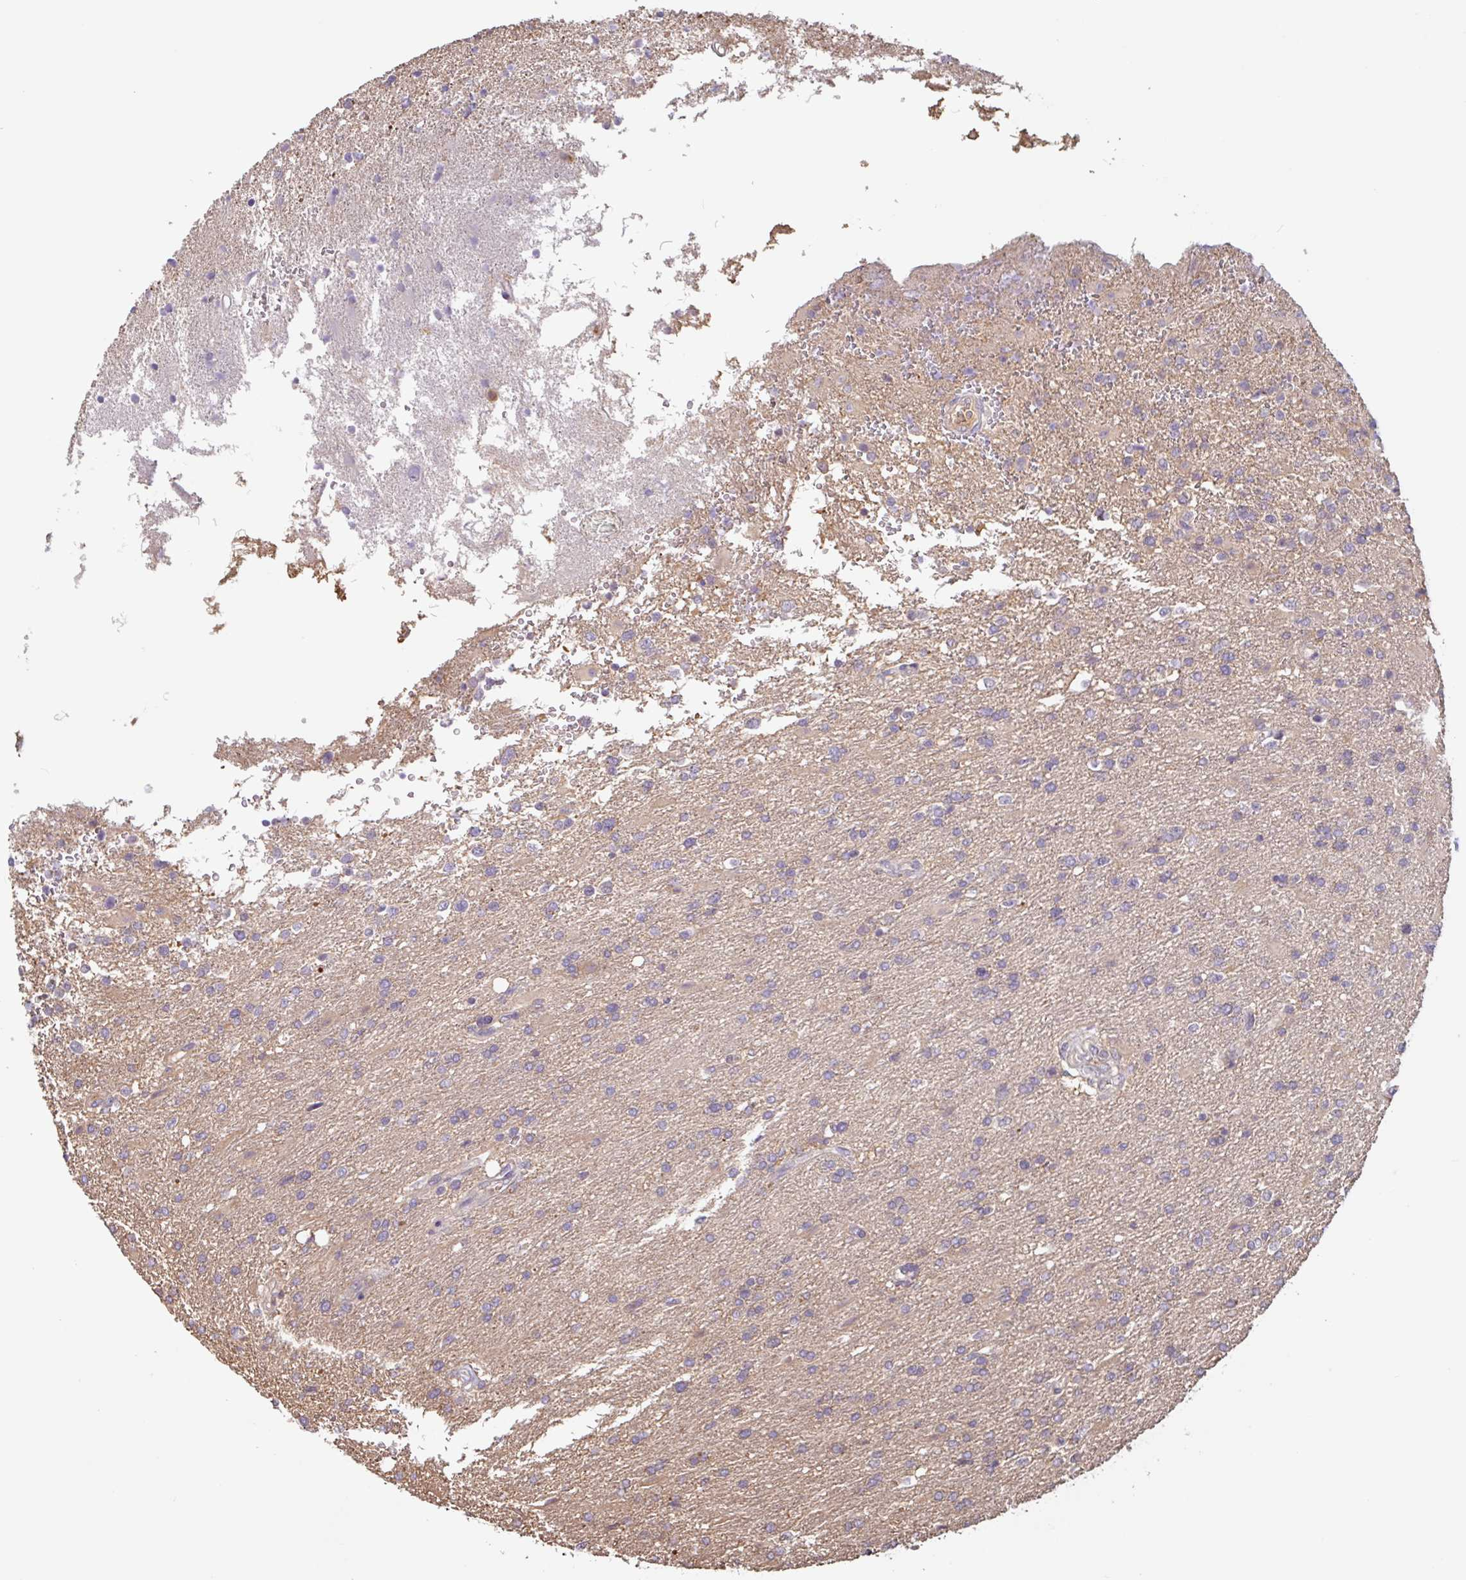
{"staining": {"intensity": "negative", "quantity": "none", "location": "none"}, "tissue": "glioma", "cell_type": "Tumor cells", "image_type": "cancer", "snomed": [{"axis": "morphology", "description": "Glioma, malignant, High grade"}, {"axis": "topography", "description": "Brain"}], "caption": "High magnification brightfield microscopy of glioma stained with DAB (3,3'-diaminobenzidine) (brown) and counterstained with hematoxylin (blue): tumor cells show no significant positivity.", "gene": "OTOP2", "patient": {"sex": "male", "age": 56}}